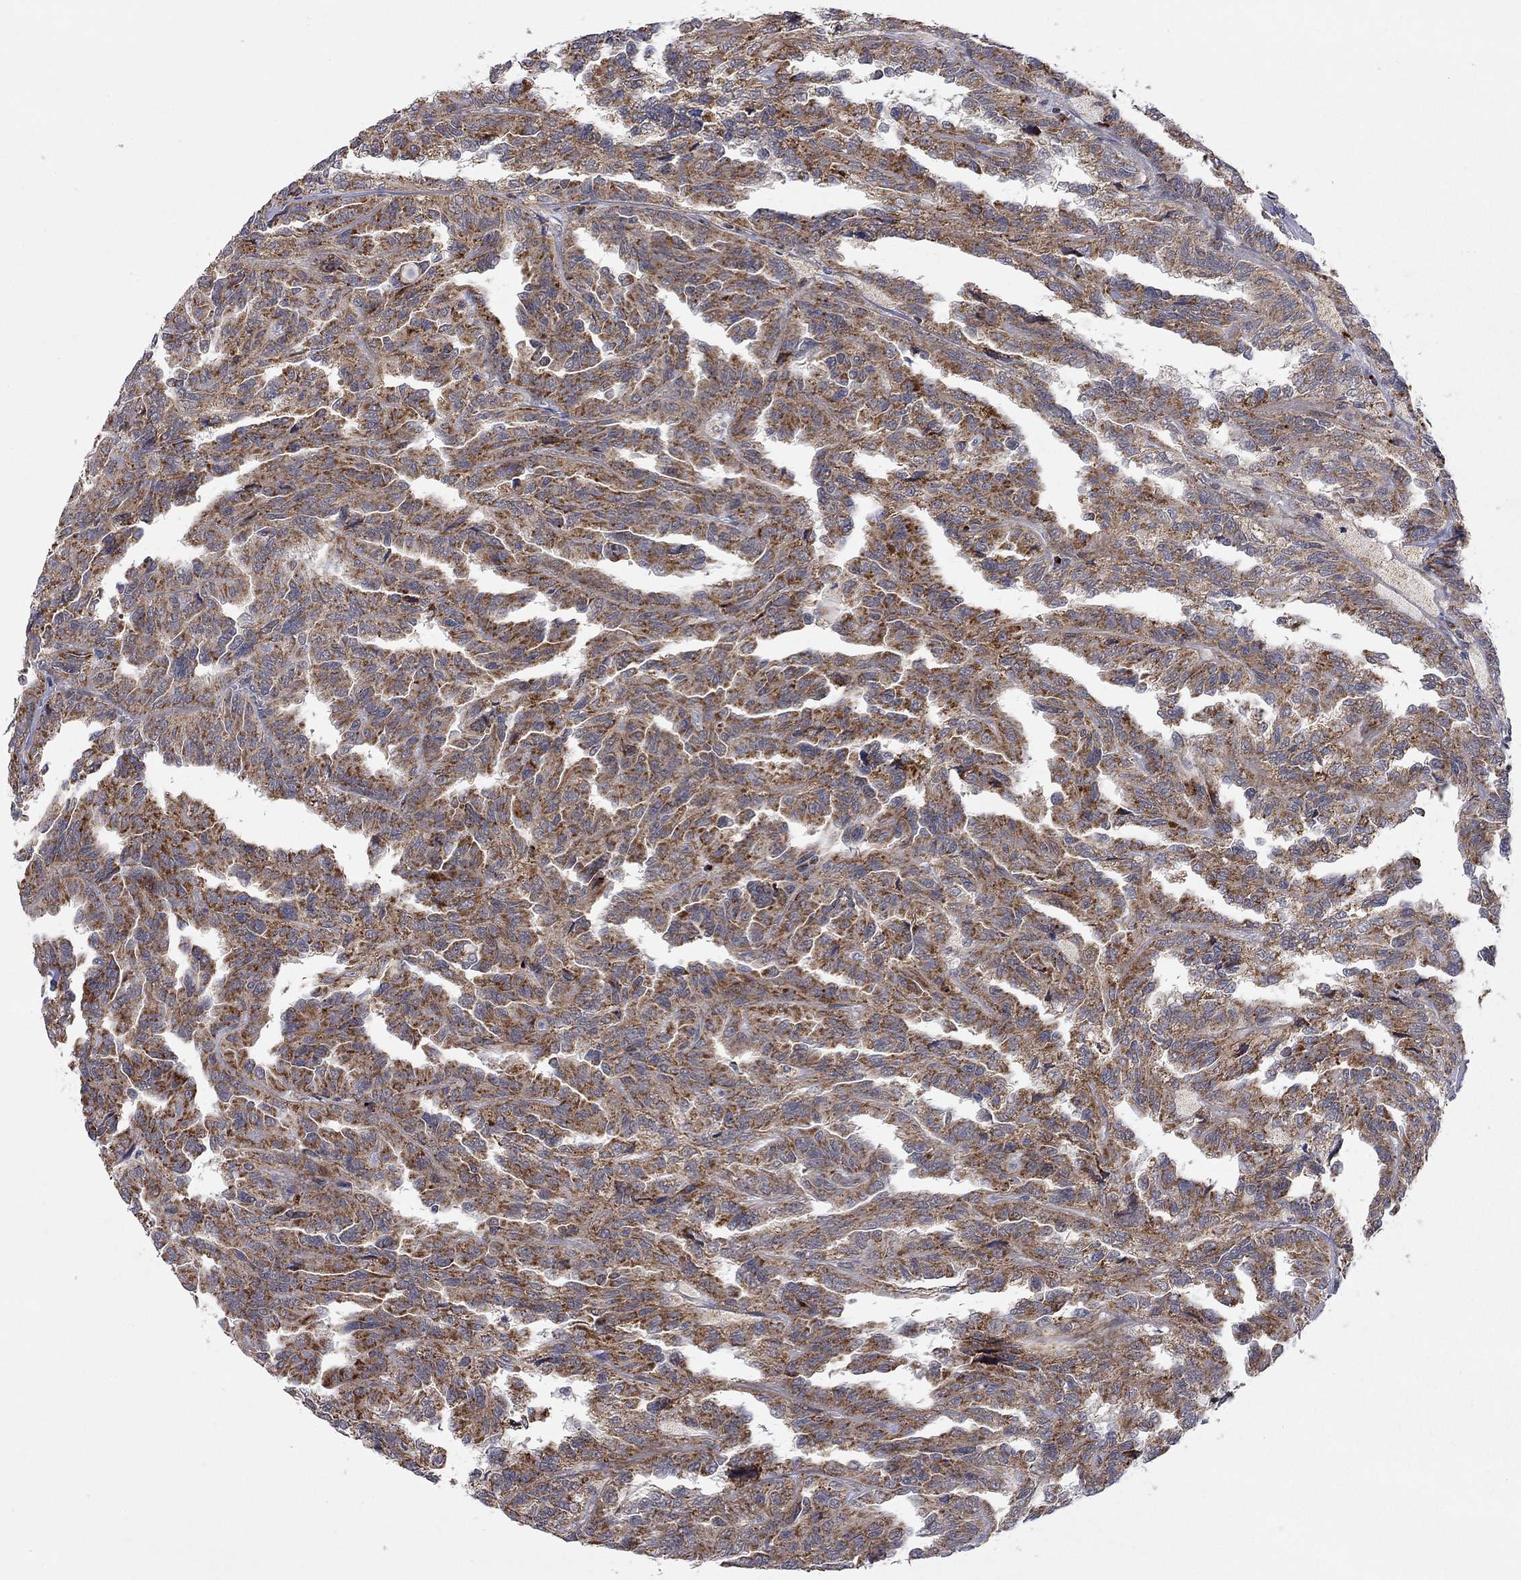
{"staining": {"intensity": "moderate", "quantity": ">75%", "location": "cytoplasmic/membranous"}, "tissue": "renal cancer", "cell_type": "Tumor cells", "image_type": "cancer", "snomed": [{"axis": "morphology", "description": "Adenocarcinoma, NOS"}, {"axis": "topography", "description": "Kidney"}], "caption": "A photomicrograph showing moderate cytoplasmic/membranous staining in approximately >75% of tumor cells in renal cancer (adenocarcinoma), as visualized by brown immunohistochemical staining.", "gene": "IDS", "patient": {"sex": "male", "age": 79}}